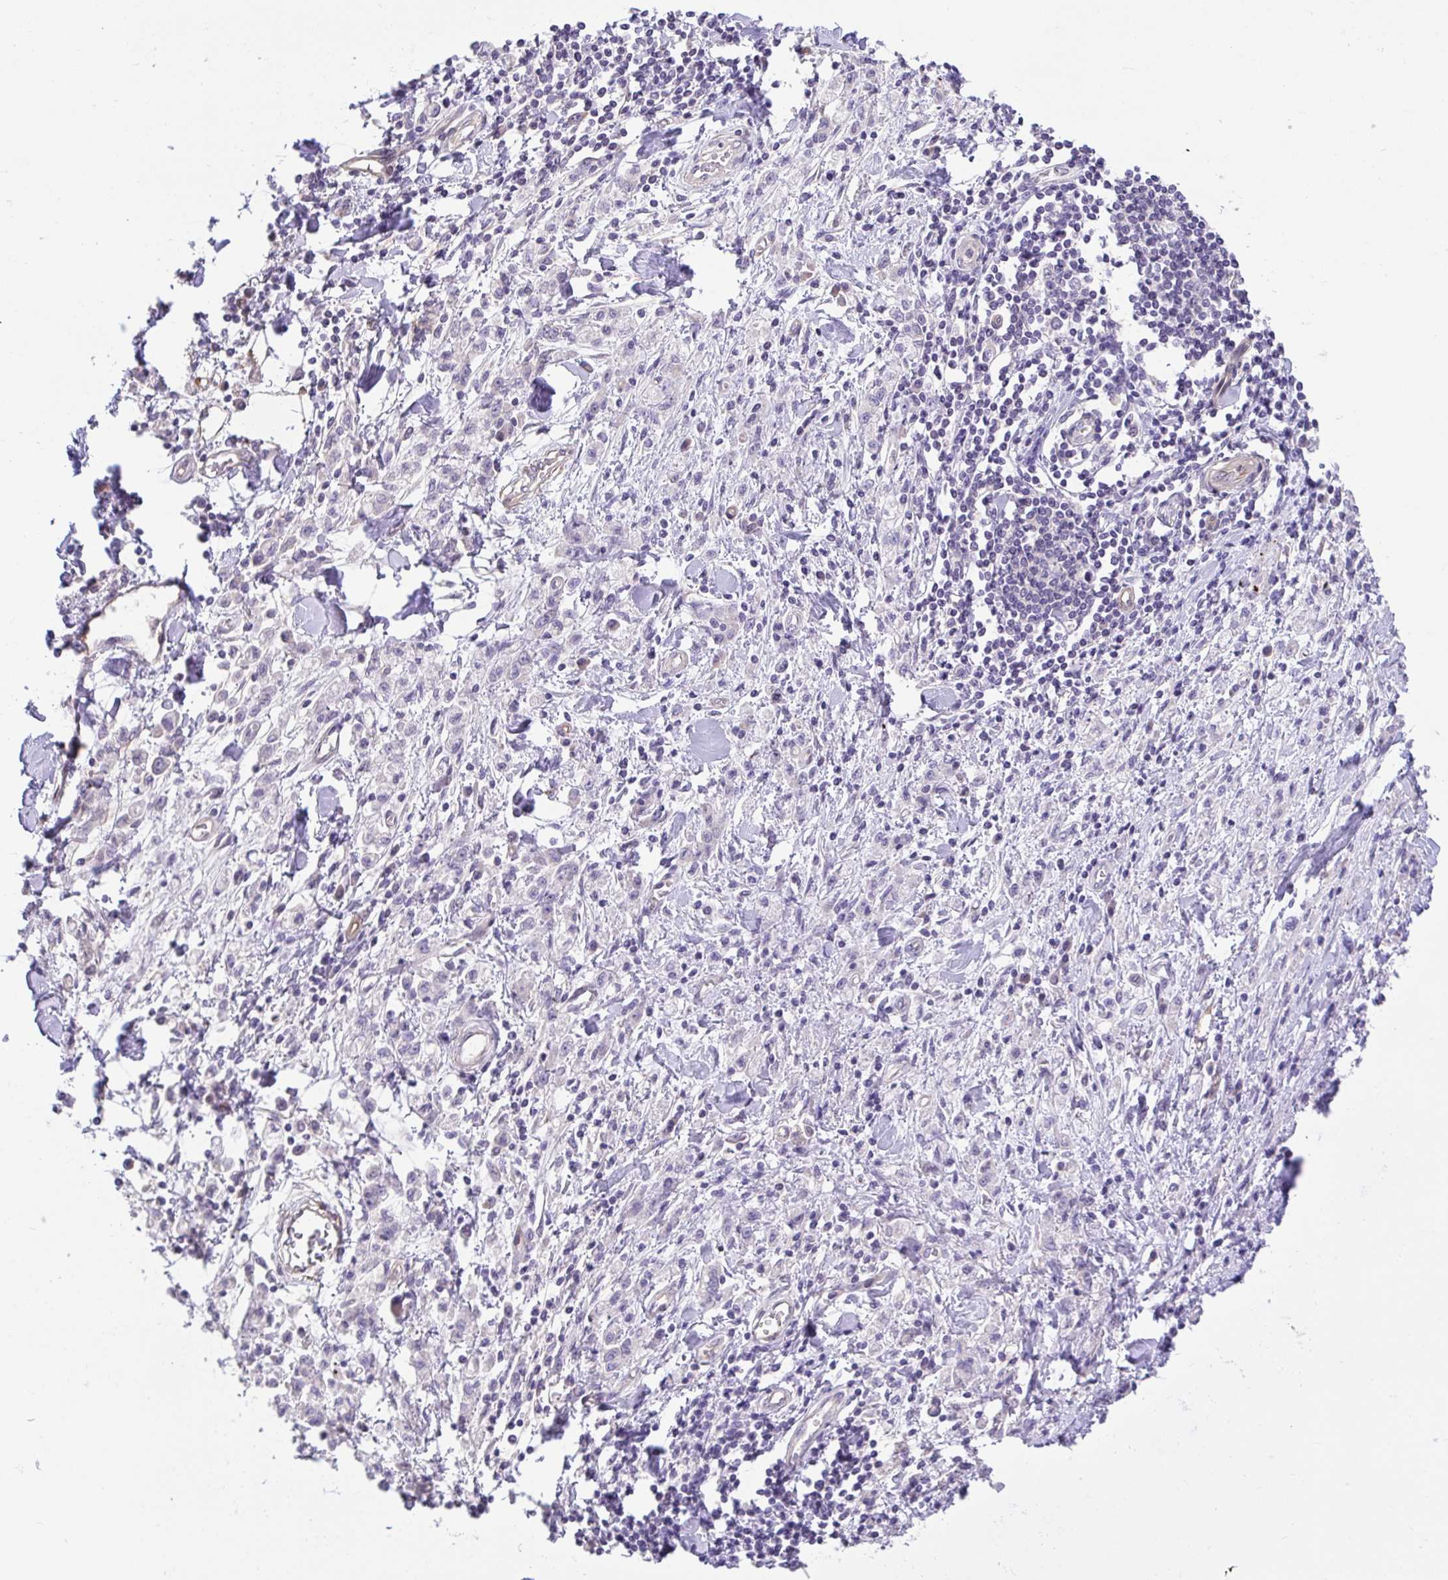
{"staining": {"intensity": "negative", "quantity": "none", "location": "none"}, "tissue": "stomach cancer", "cell_type": "Tumor cells", "image_type": "cancer", "snomed": [{"axis": "morphology", "description": "Adenocarcinoma, NOS"}, {"axis": "topography", "description": "Stomach"}], "caption": "Tumor cells show no significant expression in stomach adenocarcinoma.", "gene": "RHOXF1", "patient": {"sex": "male", "age": 77}}